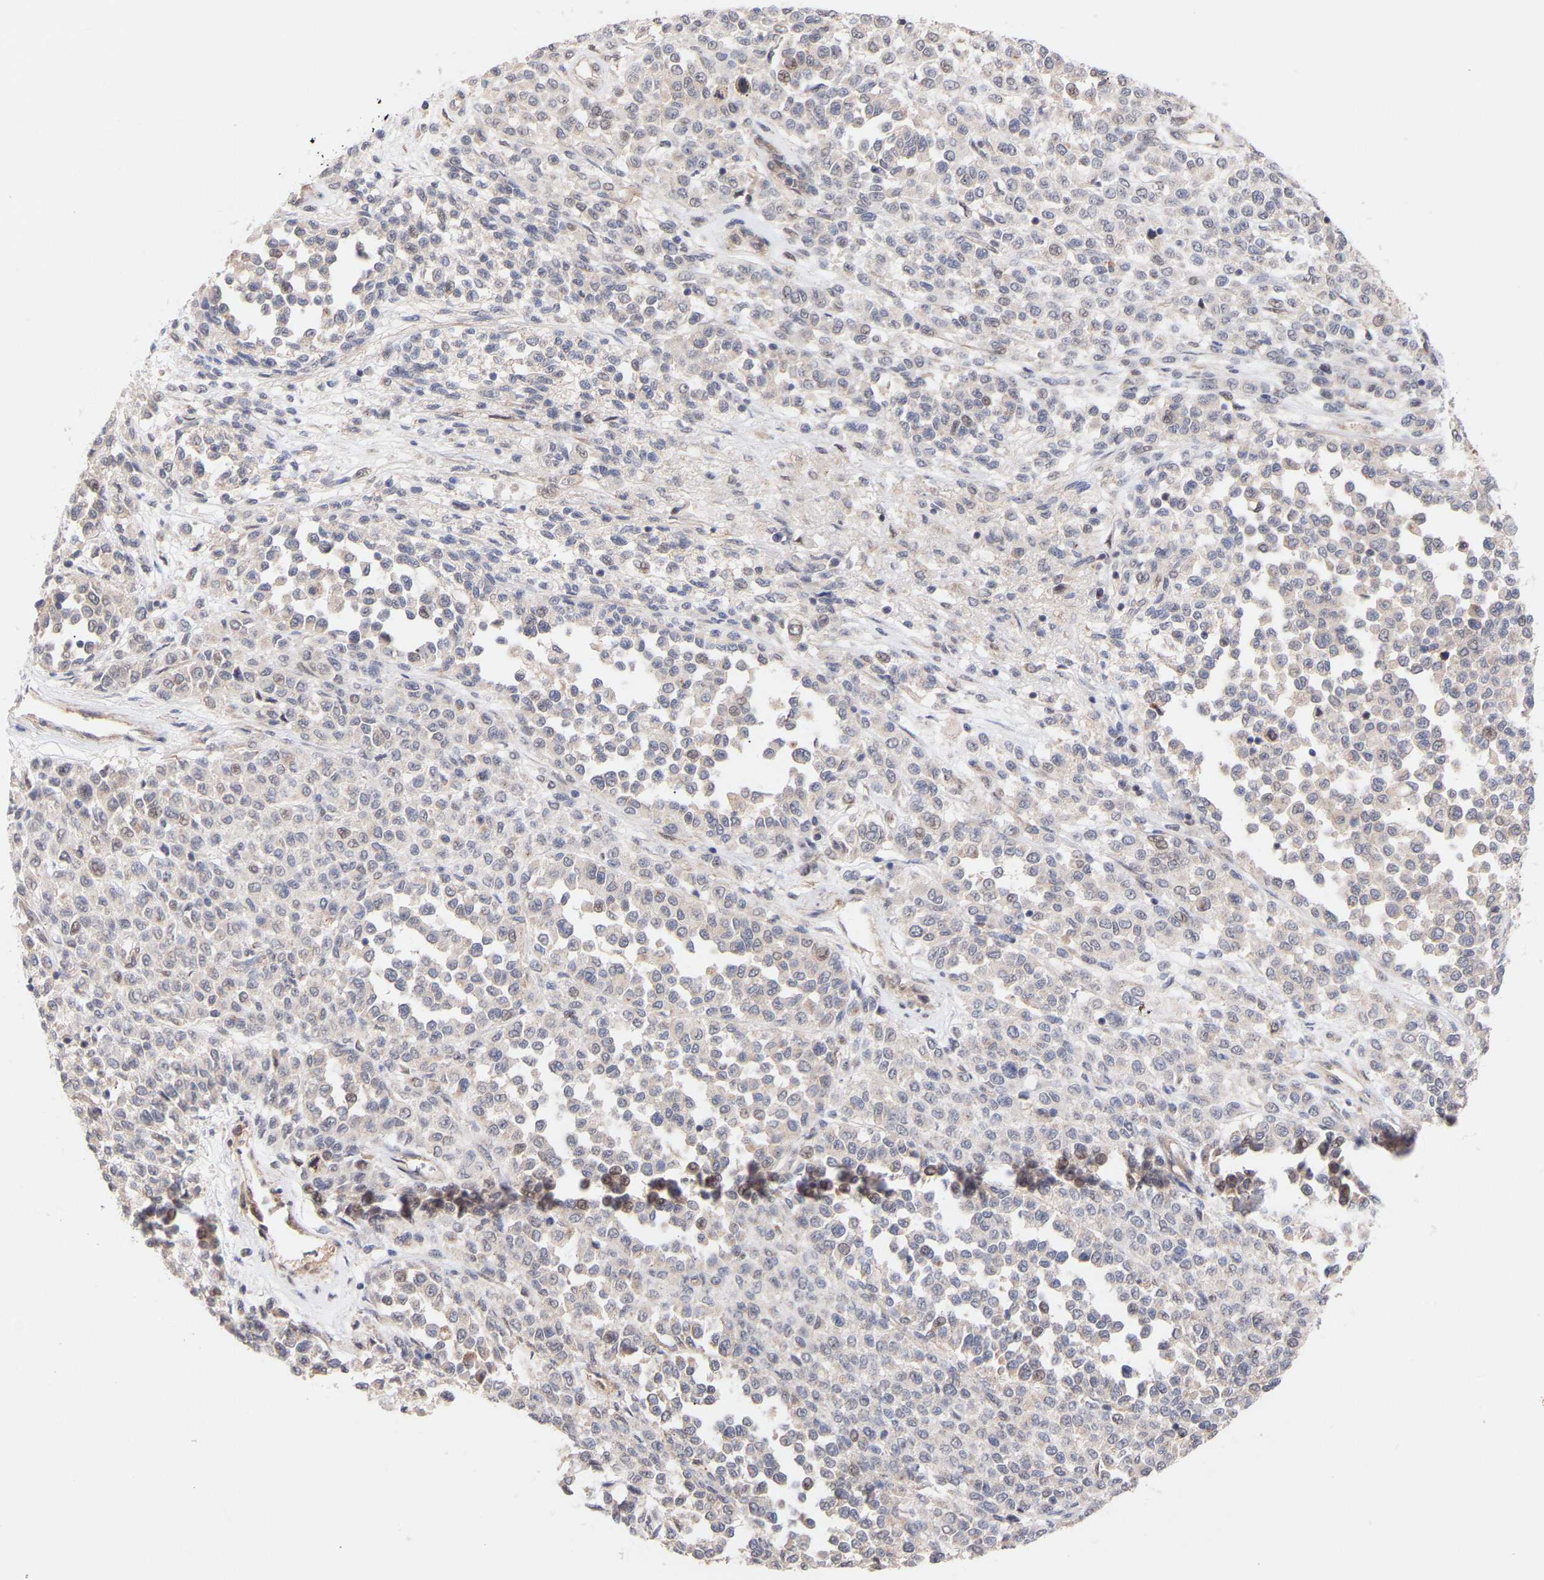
{"staining": {"intensity": "weak", "quantity": "<25%", "location": "nuclear"}, "tissue": "melanoma", "cell_type": "Tumor cells", "image_type": "cancer", "snomed": [{"axis": "morphology", "description": "Malignant melanoma, Metastatic site"}, {"axis": "topography", "description": "Pancreas"}], "caption": "High power microscopy photomicrograph of an IHC micrograph of melanoma, revealing no significant expression in tumor cells.", "gene": "PDLIM5", "patient": {"sex": "female", "age": 30}}